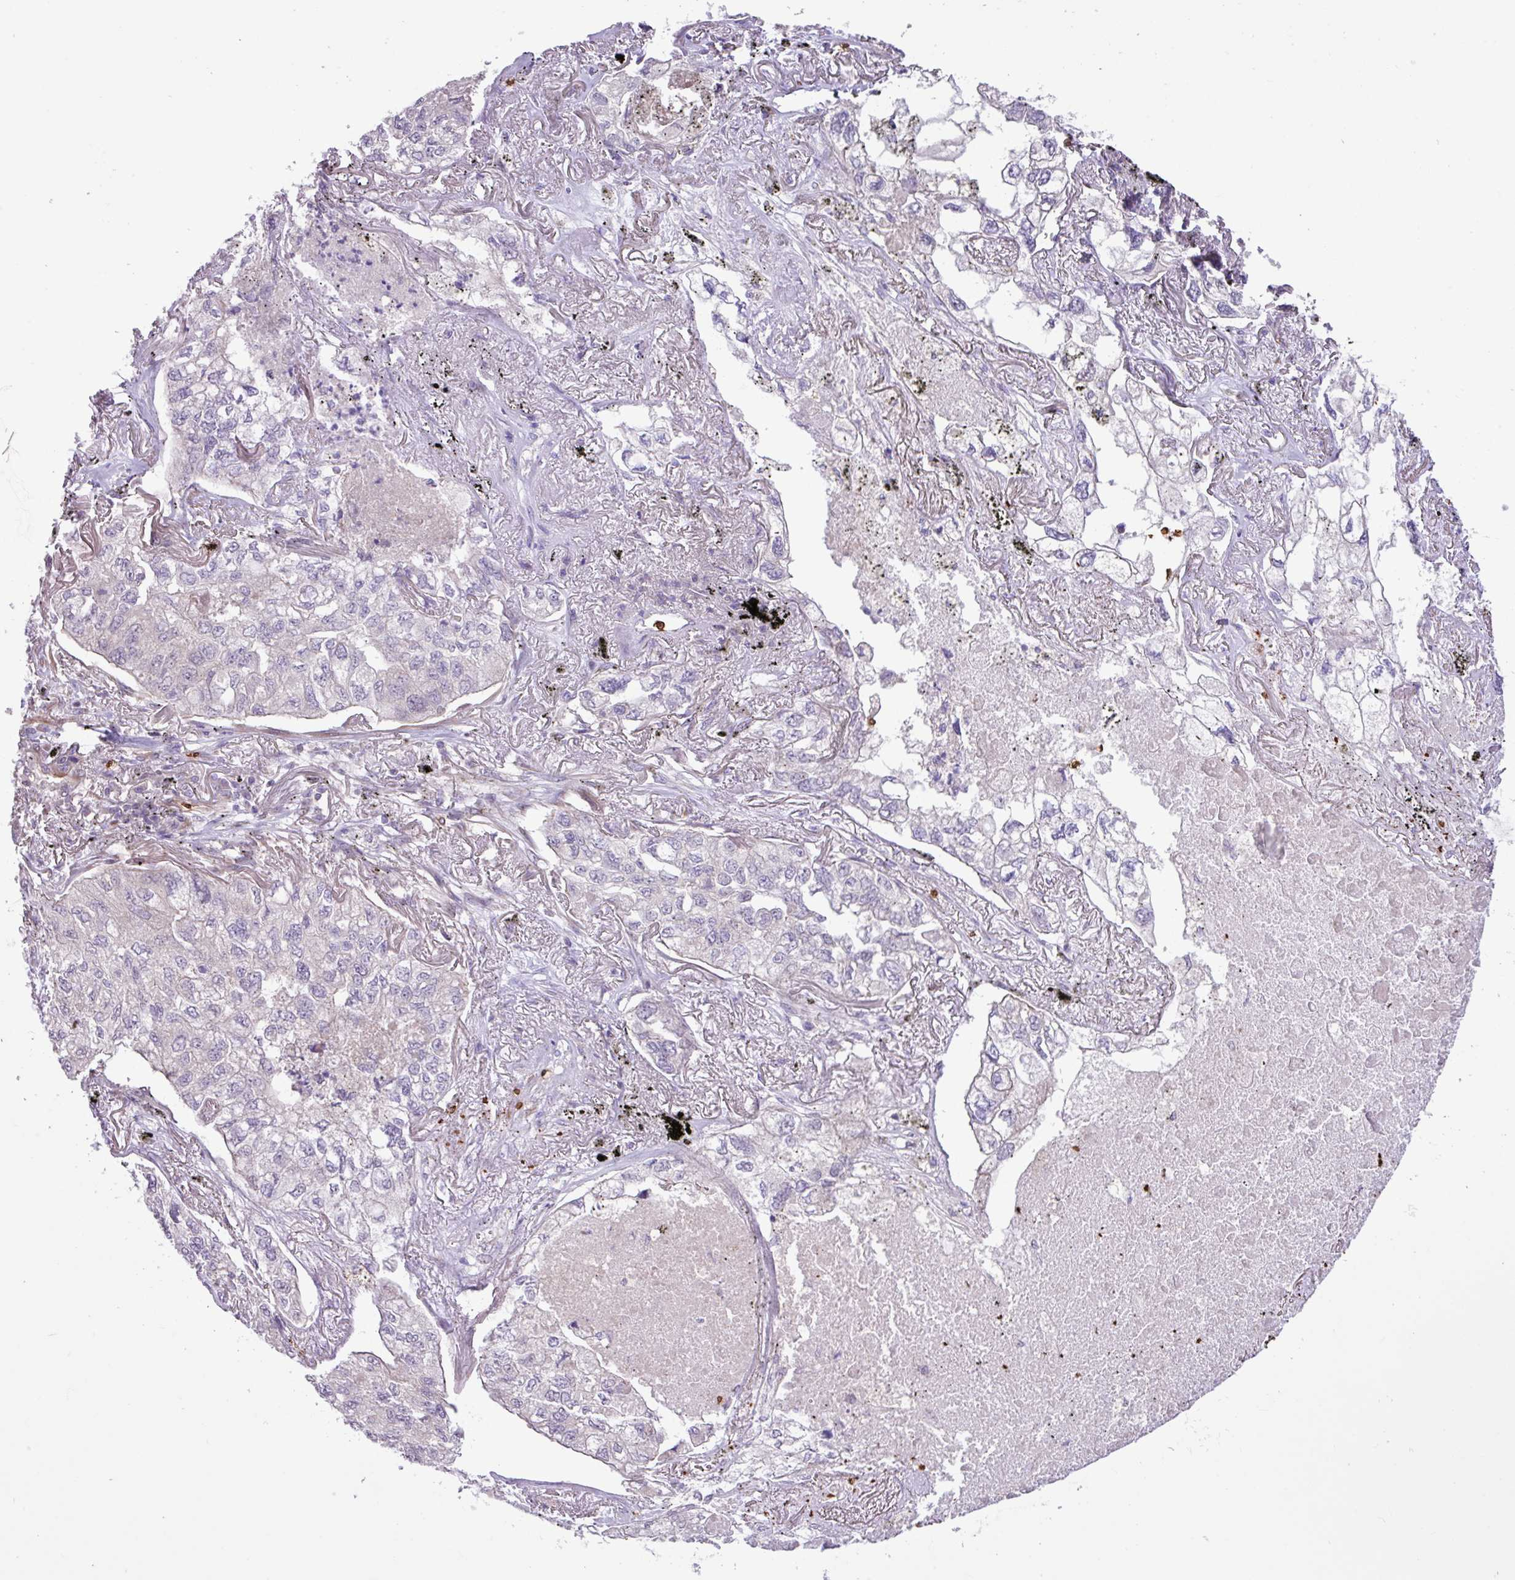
{"staining": {"intensity": "negative", "quantity": "none", "location": "none"}, "tissue": "lung cancer", "cell_type": "Tumor cells", "image_type": "cancer", "snomed": [{"axis": "morphology", "description": "Adenocarcinoma, NOS"}, {"axis": "topography", "description": "Lung"}], "caption": "High power microscopy photomicrograph of an immunohistochemistry (IHC) photomicrograph of lung cancer (adenocarcinoma), revealing no significant staining in tumor cells.", "gene": "RAD21L1", "patient": {"sex": "male", "age": 65}}